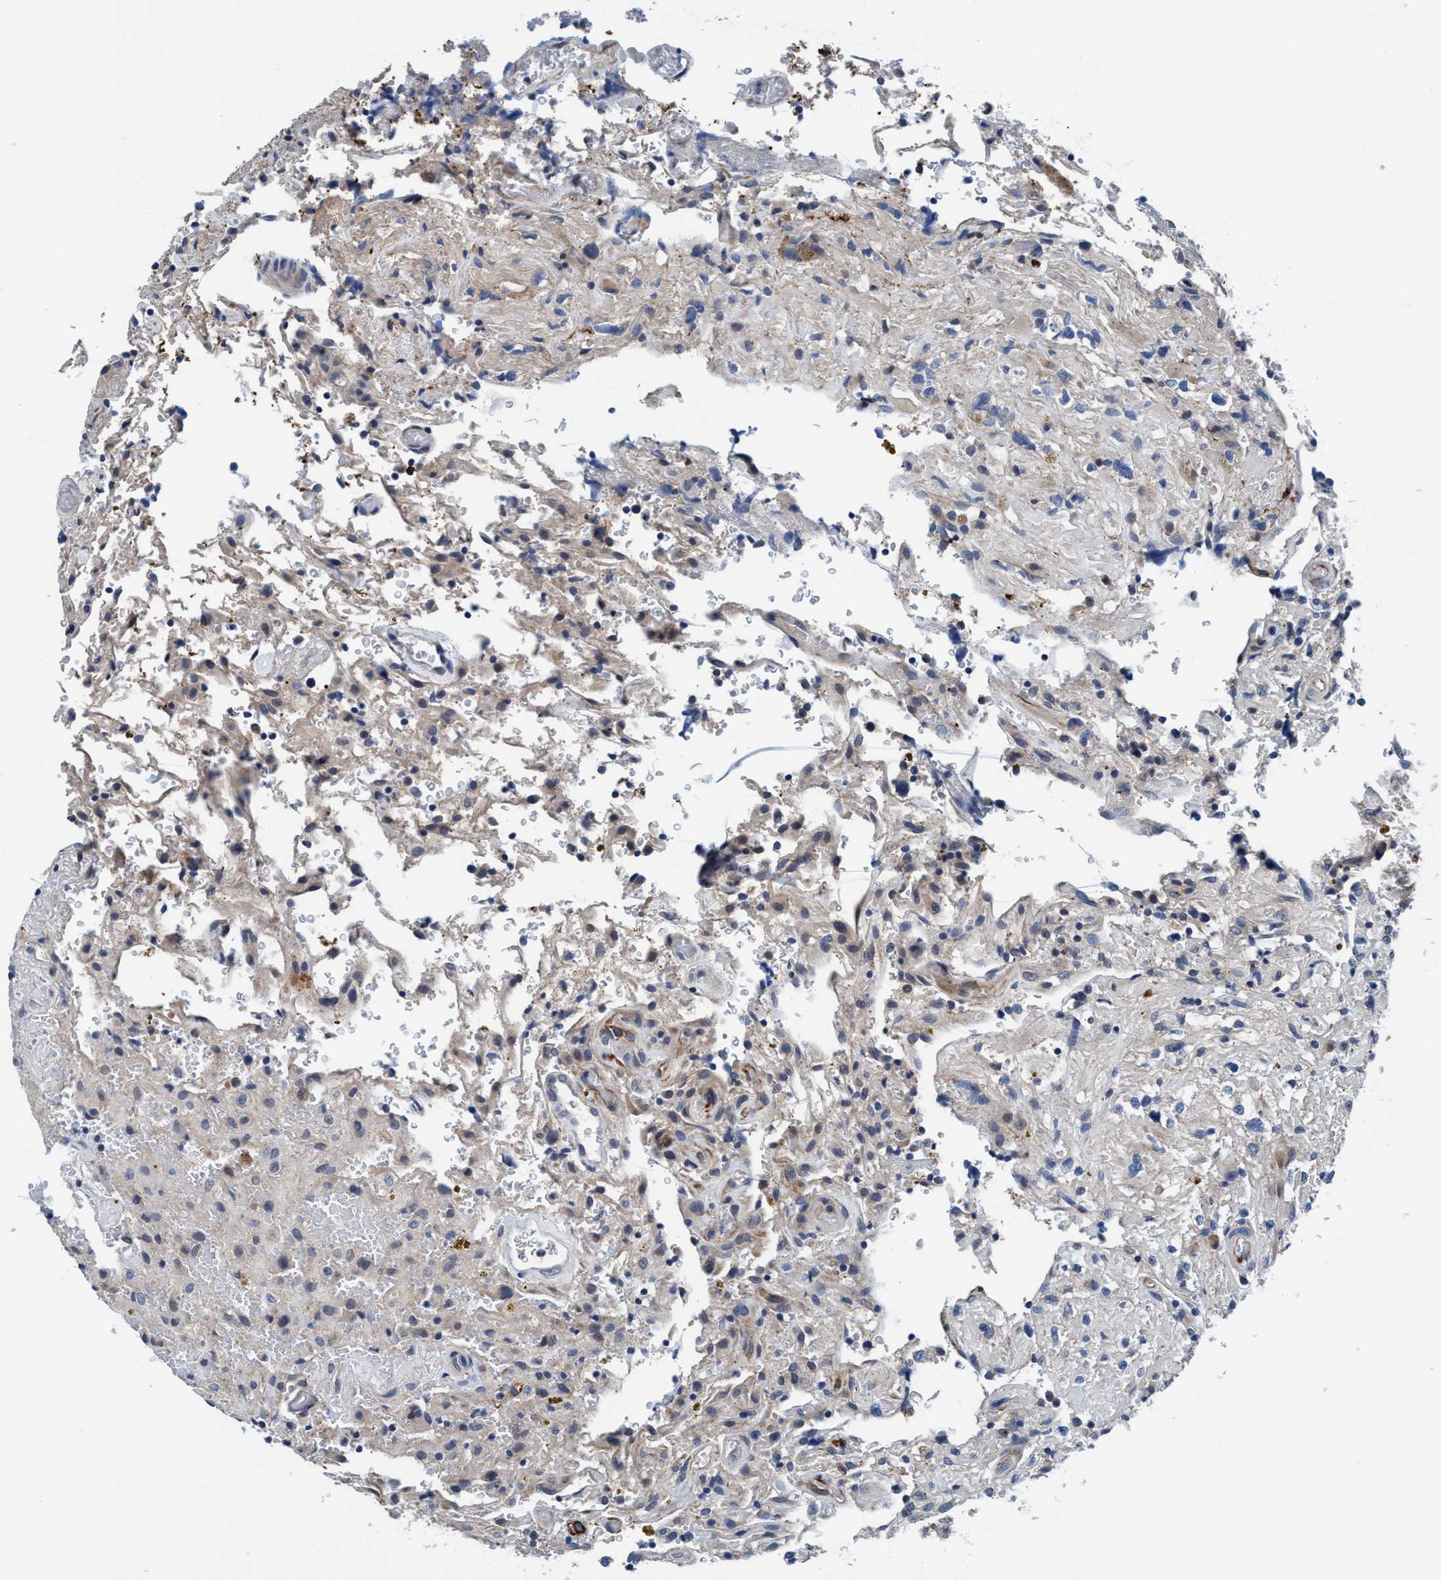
{"staining": {"intensity": "weak", "quantity": "<25%", "location": "cytoplasmic/membranous"}, "tissue": "glioma", "cell_type": "Tumor cells", "image_type": "cancer", "snomed": [{"axis": "morphology", "description": "Glioma, malignant, High grade"}, {"axis": "topography", "description": "Brain"}], "caption": "This is an immunohistochemistry (IHC) histopathology image of glioma. There is no positivity in tumor cells.", "gene": "TMEM94", "patient": {"sex": "male", "age": 33}}